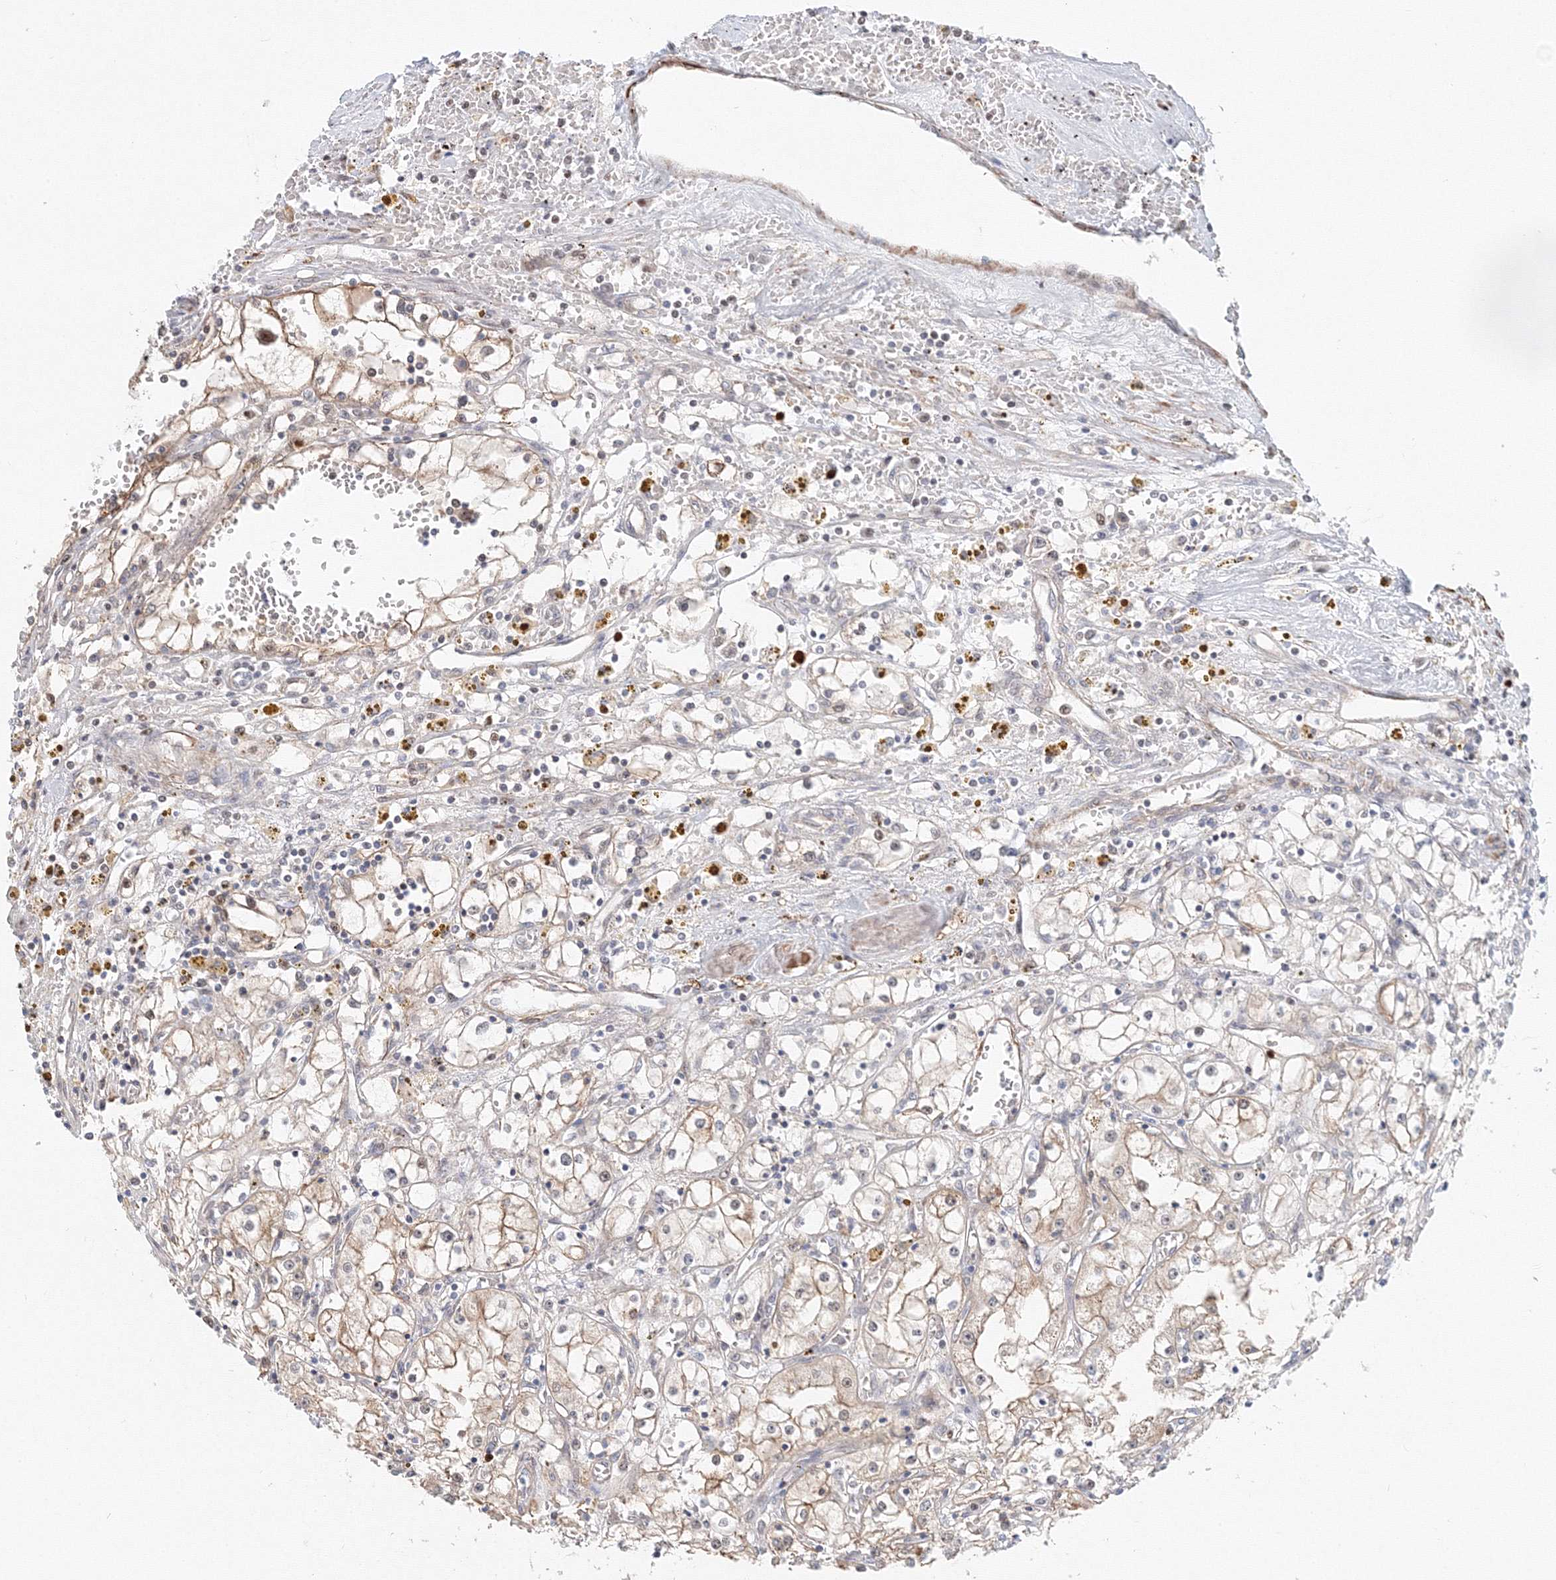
{"staining": {"intensity": "moderate", "quantity": "<25%", "location": "cytoplasmic/membranous"}, "tissue": "renal cancer", "cell_type": "Tumor cells", "image_type": "cancer", "snomed": [{"axis": "morphology", "description": "Adenocarcinoma, NOS"}, {"axis": "topography", "description": "Kidney"}], "caption": "Tumor cells show low levels of moderate cytoplasmic/membranous staining in approximately <25% of cells in renal cancer (adenocarcinoma). Nuclei are stained in blue.", "gene": "ARHGAP21", "patient": {"sex": "male", "age": 56}}